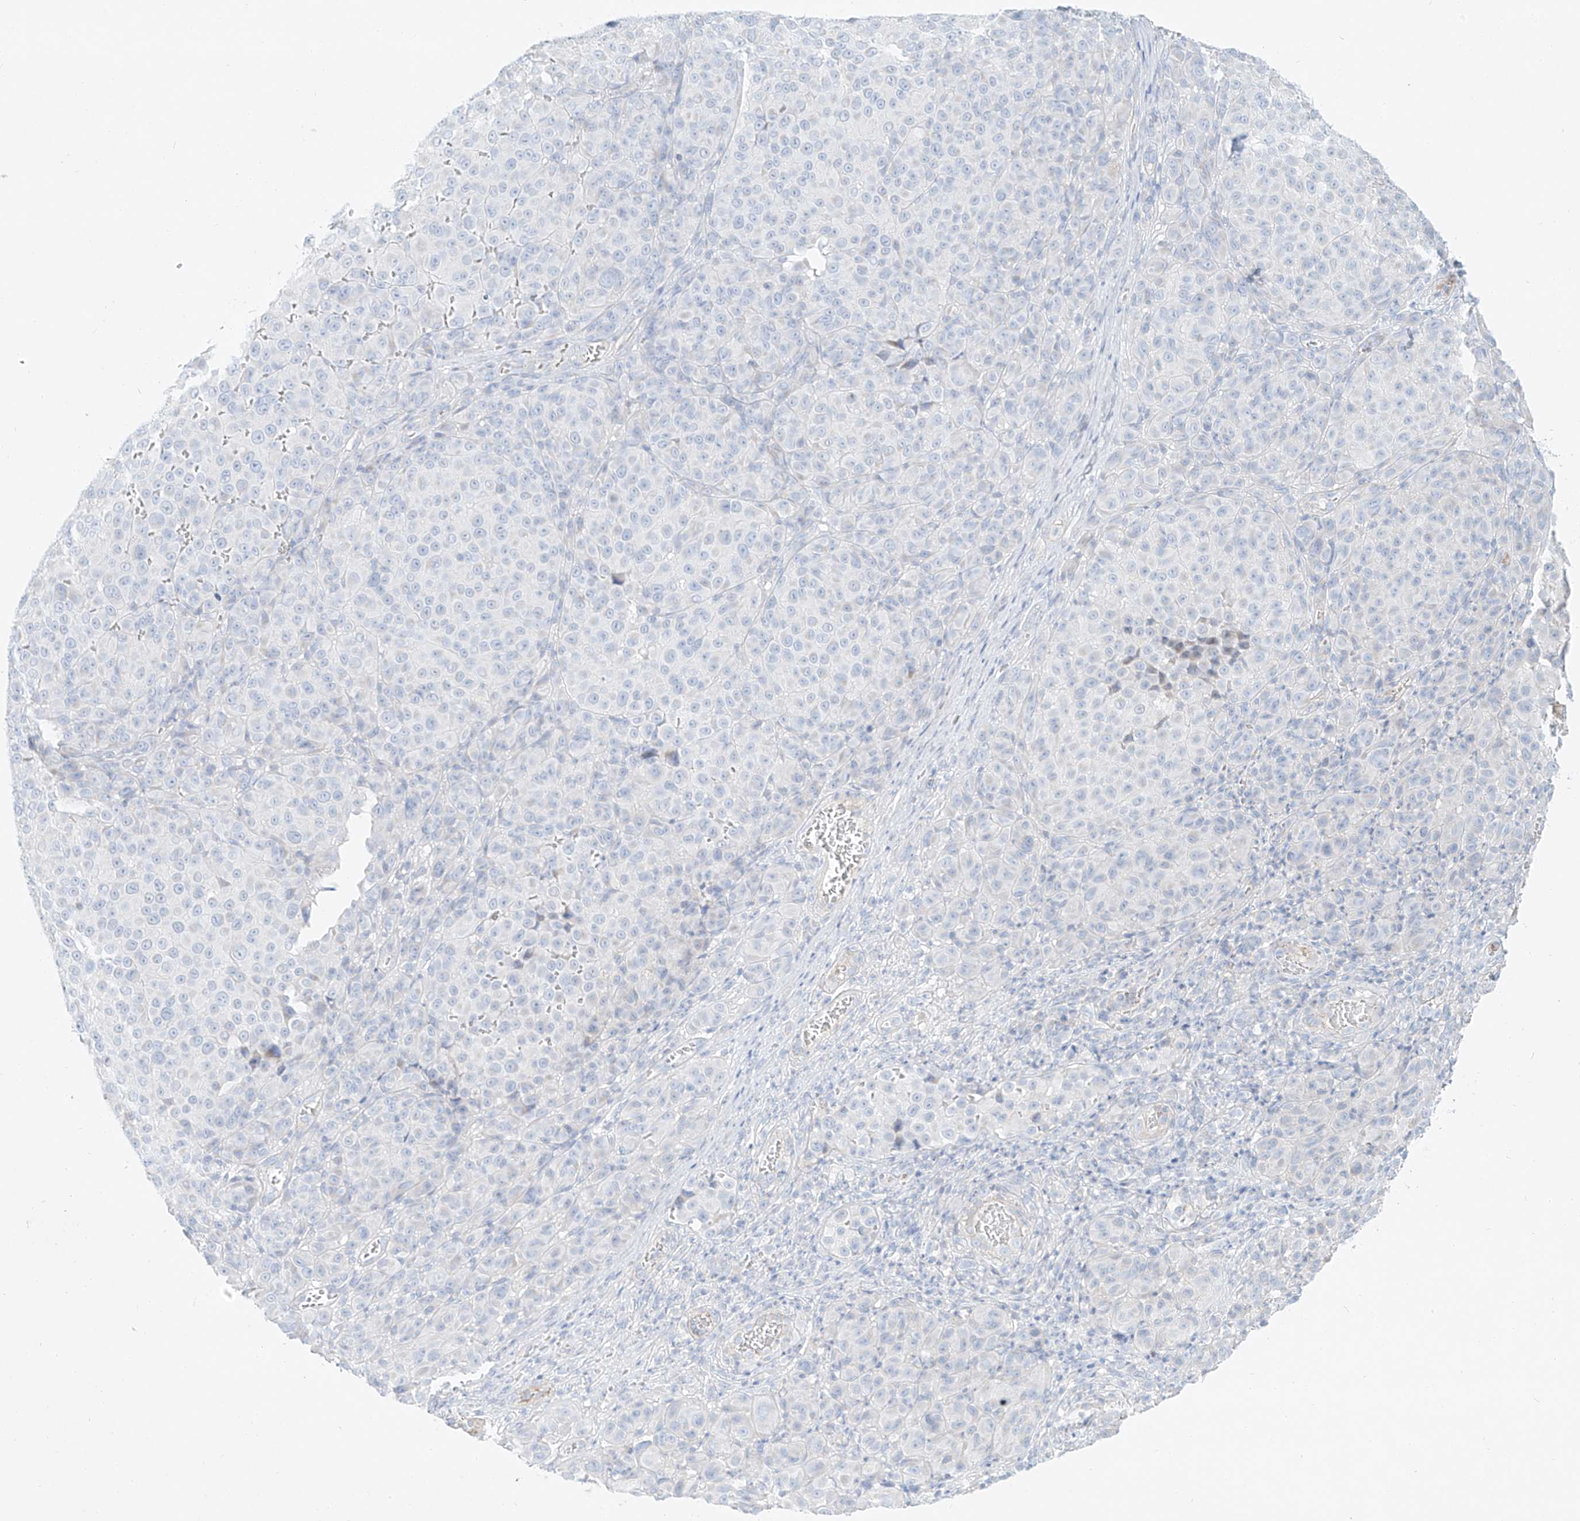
{"staining": {"intensity": "negative", "quantity": "none", "location": "none"}, "tissue": "melanoma", "cell_type": "Tumor cells", "image_type": "cancer", "snomed": [{"axis": "morphology", "description": "Malignant melanoma, NOS"}, {"axis": "topography", "description": "Skin"}], "caption": "Micrograph shows no significant protein expression in tumor cells of melanoma. (DAB immunohistochemistry visualized using brightfield microscopy, high magnification).", "gene": "AJM1", "patient": {"sex": "male", "age": 73}}